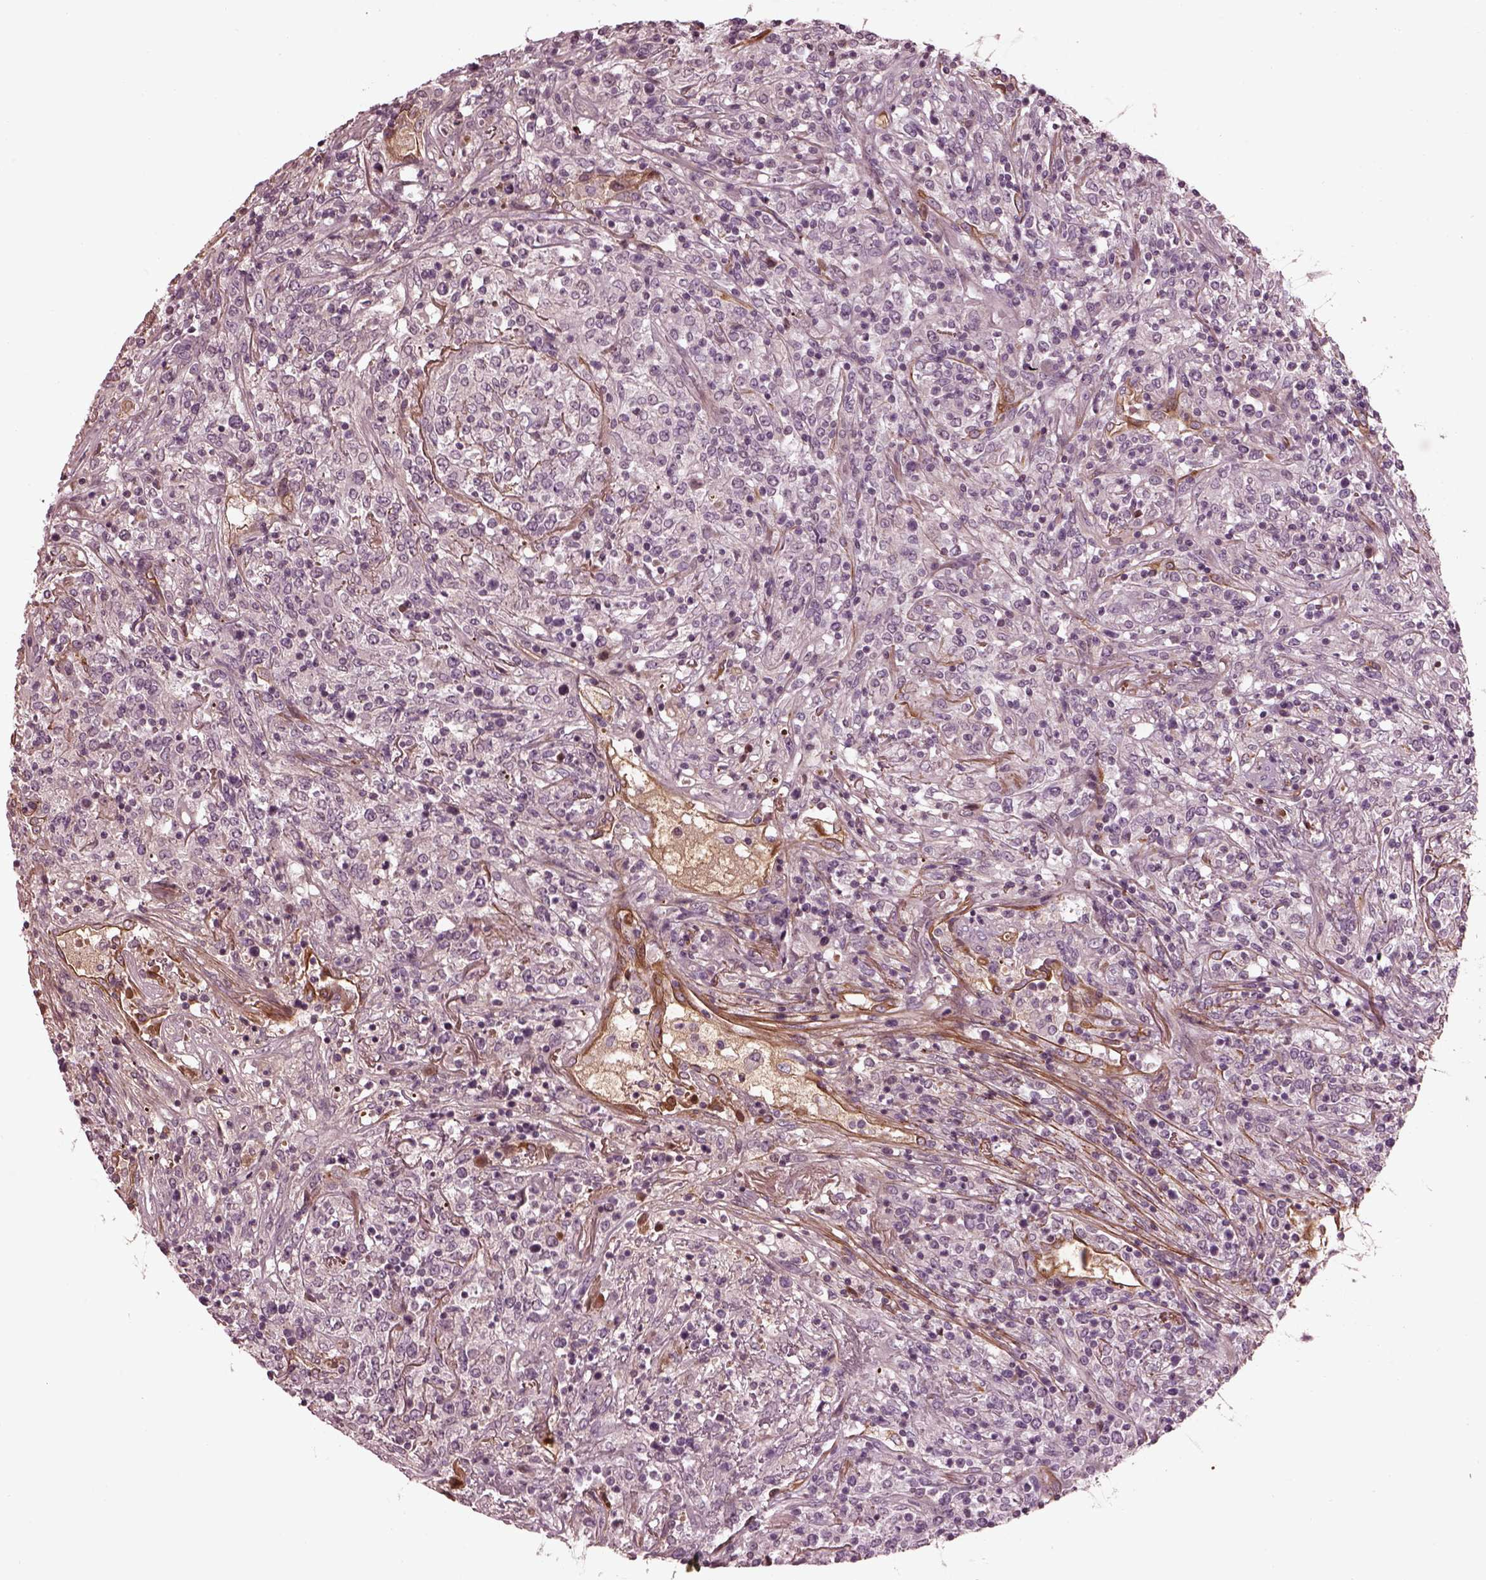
{"staining": {"intensity": "negative", "quantity": "none", "location": "none"}, "tissue": "lymphoma", "cell_type": "Tumor cells", "image_type": "cancer", "snomed": [{"axis": "morphology", "description": "Malignant lymphoma, non-Hodgkin's type, High grade"}, {"axis": "topography", "description": "Lung"}], "caption": "A high-resolution photomicrograph shows immunohistochemistry (IHC) staining of lymphoma, which displays no significant expression in tumor cells.", "gene": "EFEMP1", "patient": {"sex": "male", "age": 79}}